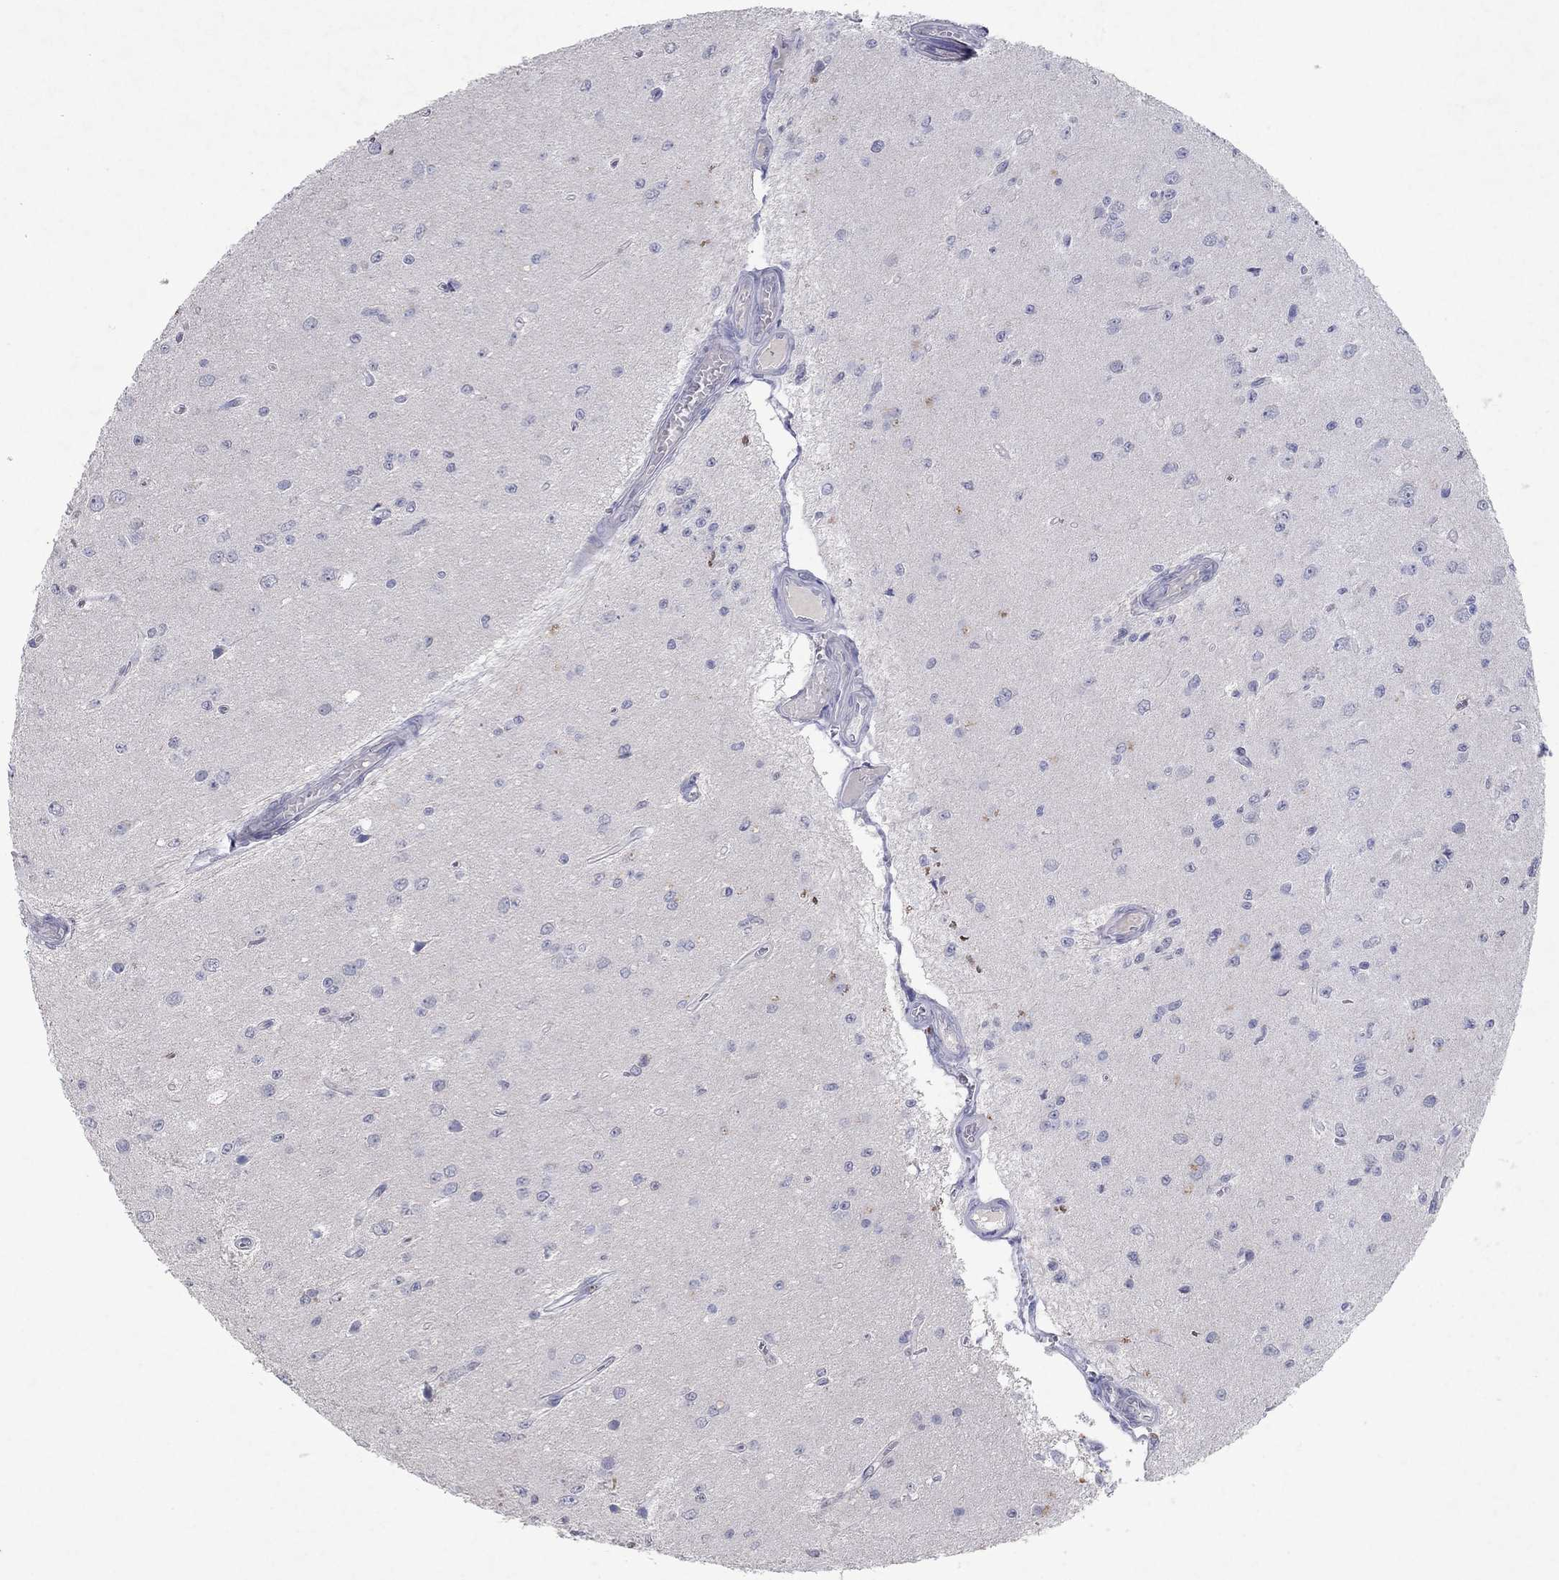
{"staining": {"intensity": "negative", "quantity": "none", "location": "none"}, "tissue": "glioma", "cell_type": "Tumor cells", "image_type": "cancer", "snomed": [{"axis": "morphology", "description": "Glioma, malignant, Low grade"}, {"axis": "topography", "description": "Brain"}], "caption": "This is an immunohistochemistry histopathology image of human glioma. There is no staining in tumor cells.", "gene": "KRT40", "patient": {"sex": "female", "age": 45}}